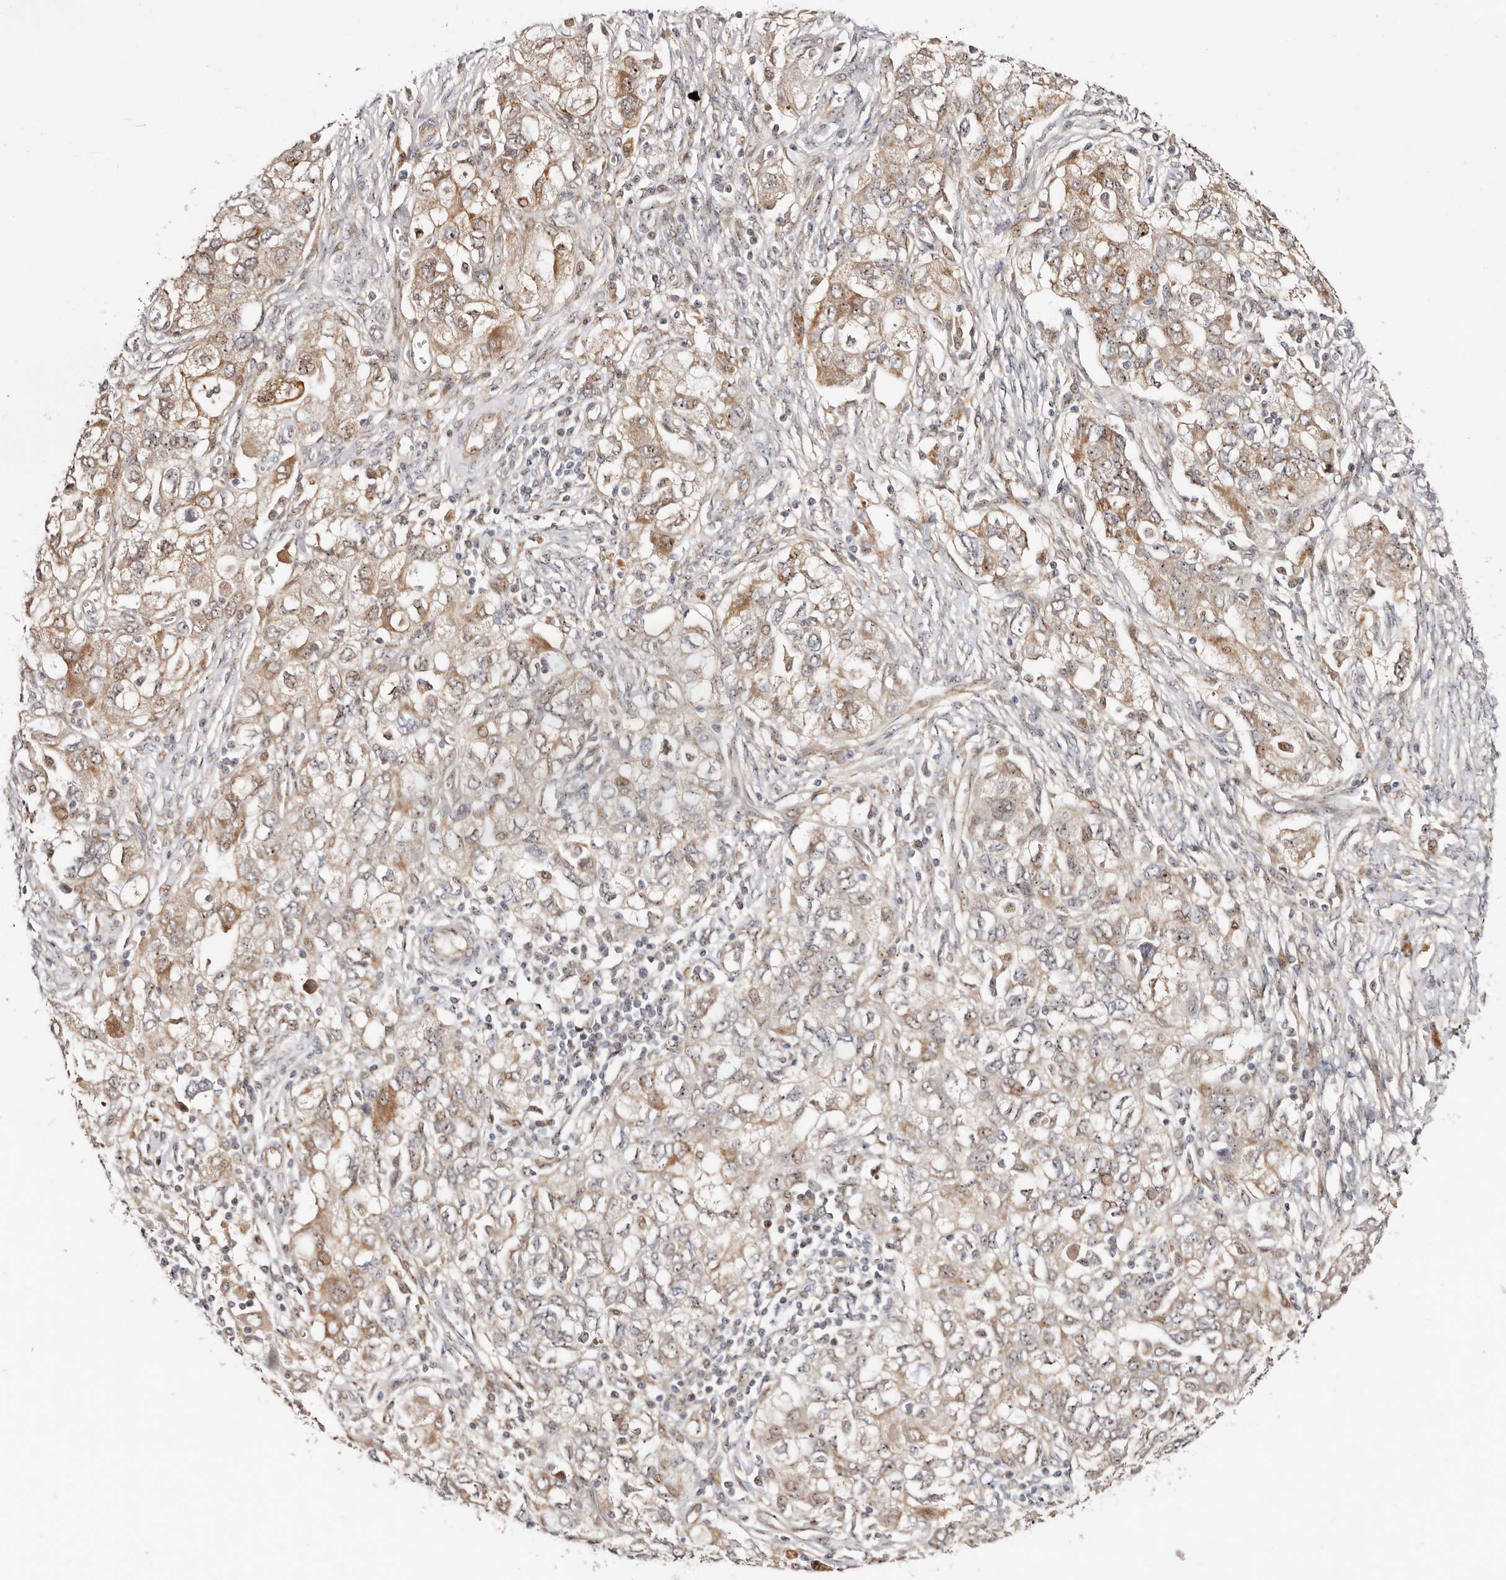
{"staining": {"intensity": "moderate", "quantity": ">75%", "location": "cytoplasmic/membranous,nuclear"}, "tissue": "ovarian cancer", "cell_type": "Tumor cells", "image_type": "cancer", "snomed": [{"axis": "morphology", "description": "Carcinoma, NOS"}, {"axis": "morphology", "description": "Cystadenocarcinoma, serous, NOS"}, {"axis": "topography", "description": "Ovary"}], "caption": "IHC (DAB) staining of human ovarian serous cystadenocarcinoma shows moderate cytoplasmic/membranous and nuclear protein expression in about >75% of tumor cells.", "gene": "ODF2L", "patient": {"sex": "female", "age": 69}}